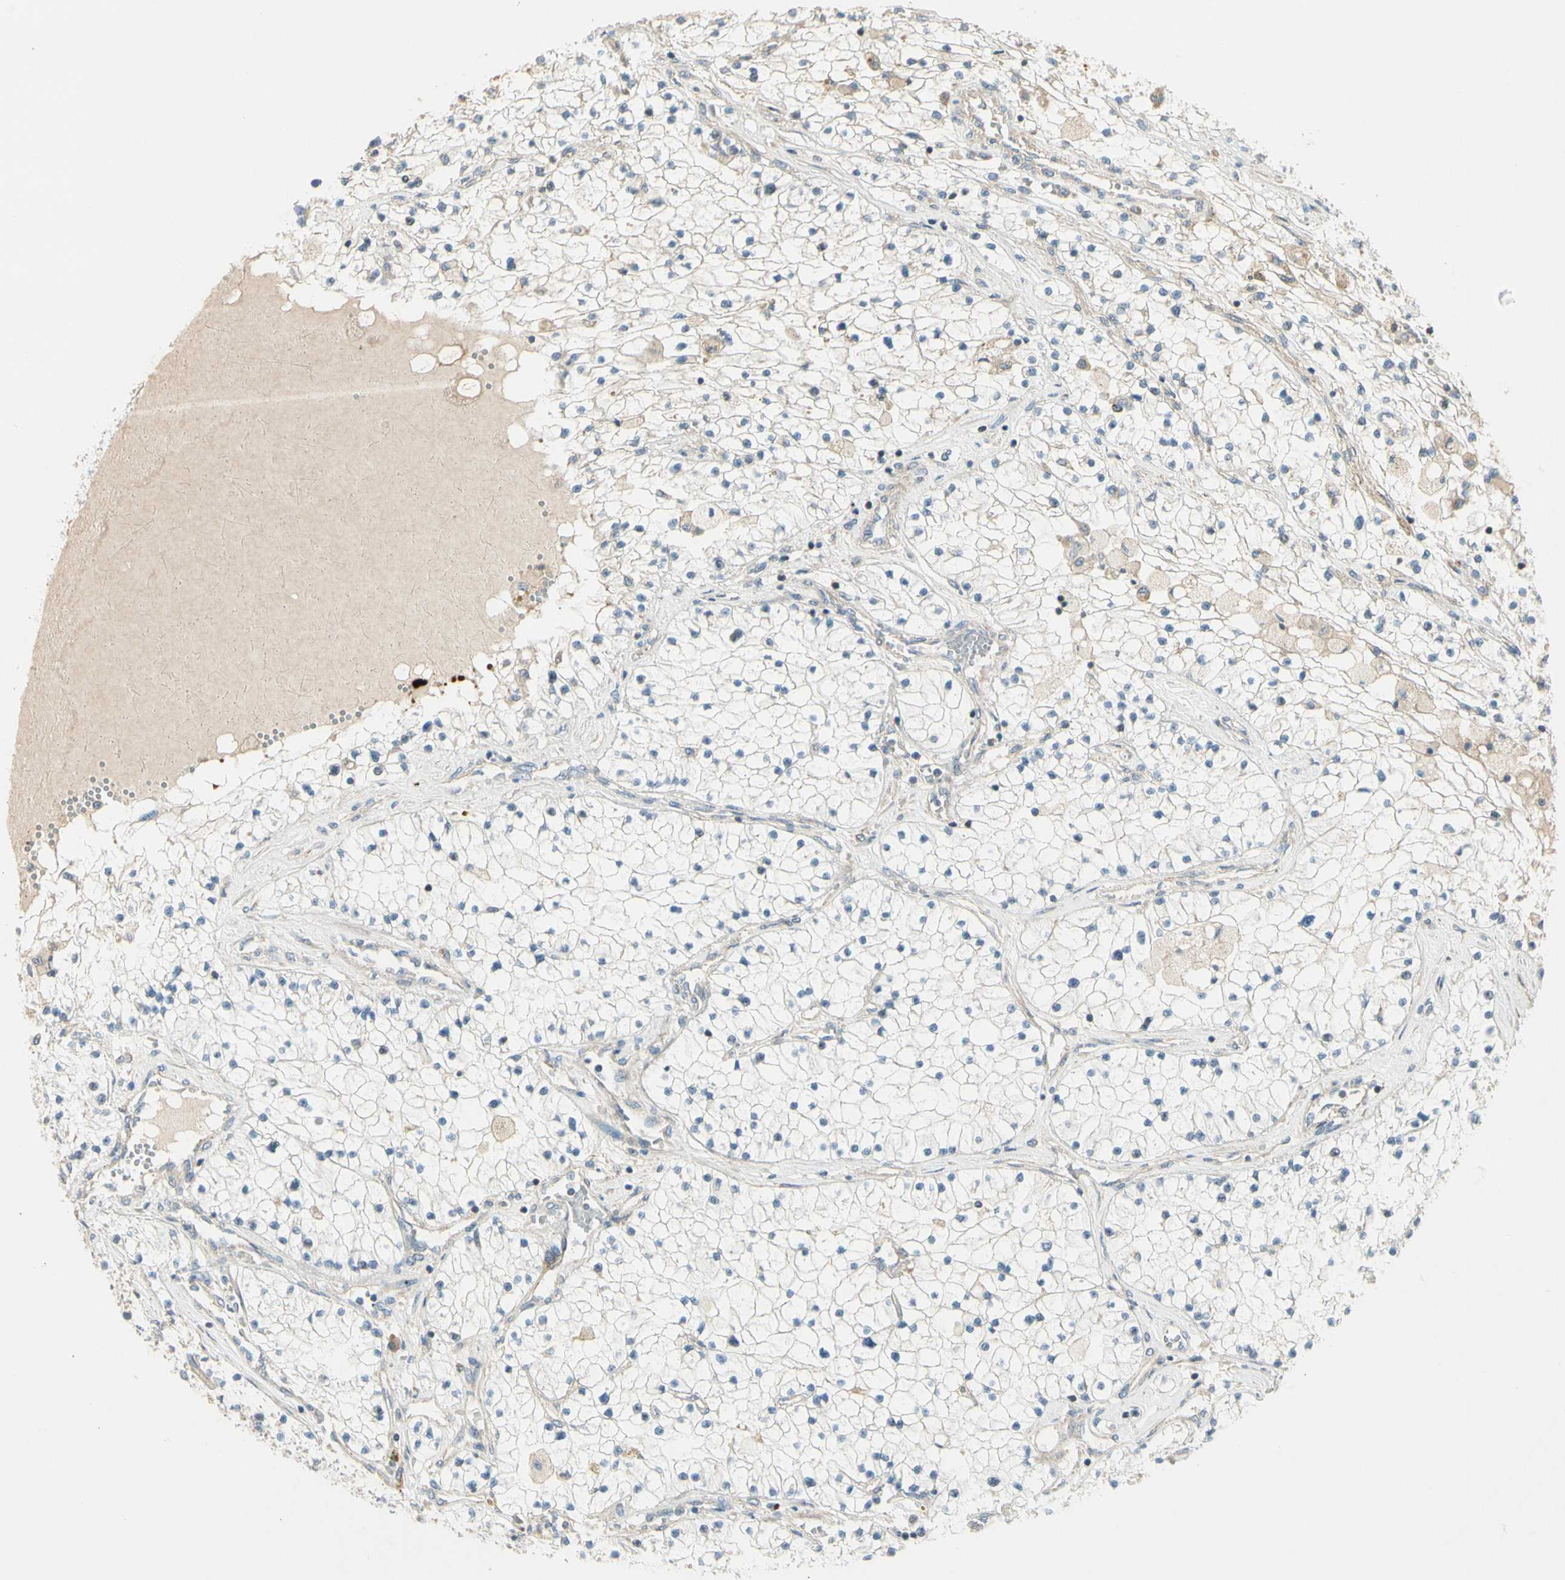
{"staining": {"intensity": "negative", "quantity": "none", "location": "none"}, "tissue": "renal cancer", "cell_type": "Tumor cells", "image_type": "cancer", "snomed": [{"axis": "morphology", "description": "Adenocarcinoma, NOS"}, {"axis": "topography", "description": "Kidney"}], "caption": "The micrograph shows no significant staining in tumor cells of renal cancer.", "gene": "ADGRA3", "patient": {"sex": "male", "age": 68}}